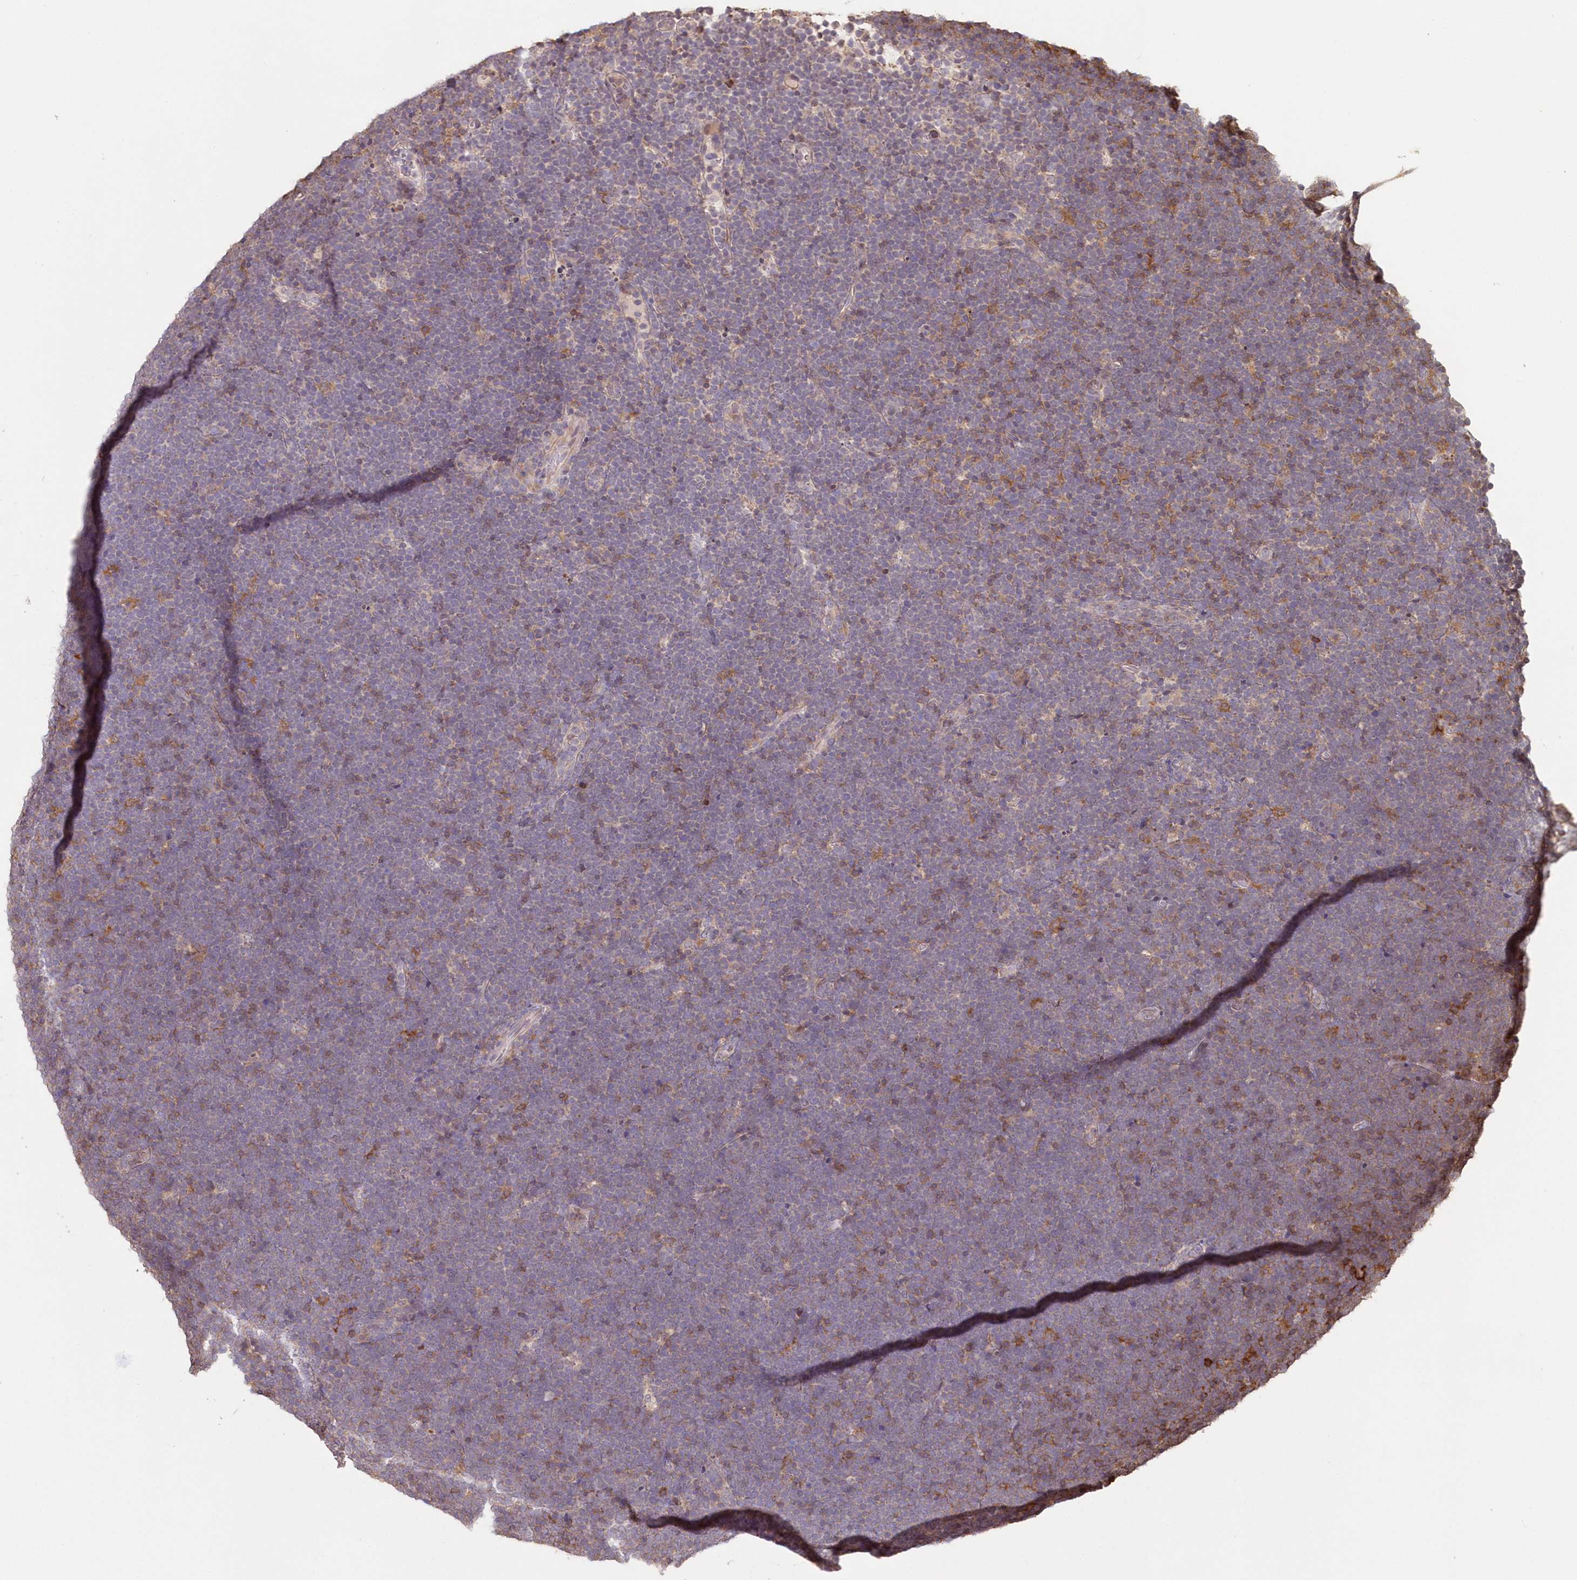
{"staining": {"intensity": "weak", "quantity": "<25%", "location": "cytoplasmic/membranous"}, "tissue": "lymphoma", "cell_type": "Tumor cells", "image_type": "cancer", "snomed": [{"axis": "morphology", "description": "Malignant lymphoma, non-Hodgkin's type, High grade"}, {"axis": "topography", "description": "Lymph node"}], "caption": "DAB immunohistochemical staining of human malignant lymphoma, non-Hodgkin's type (high-grade) demonstrates no significant staining in tumor cells.", "gene": "SNED1", "patient": {"sex": "male", "age": 13}}